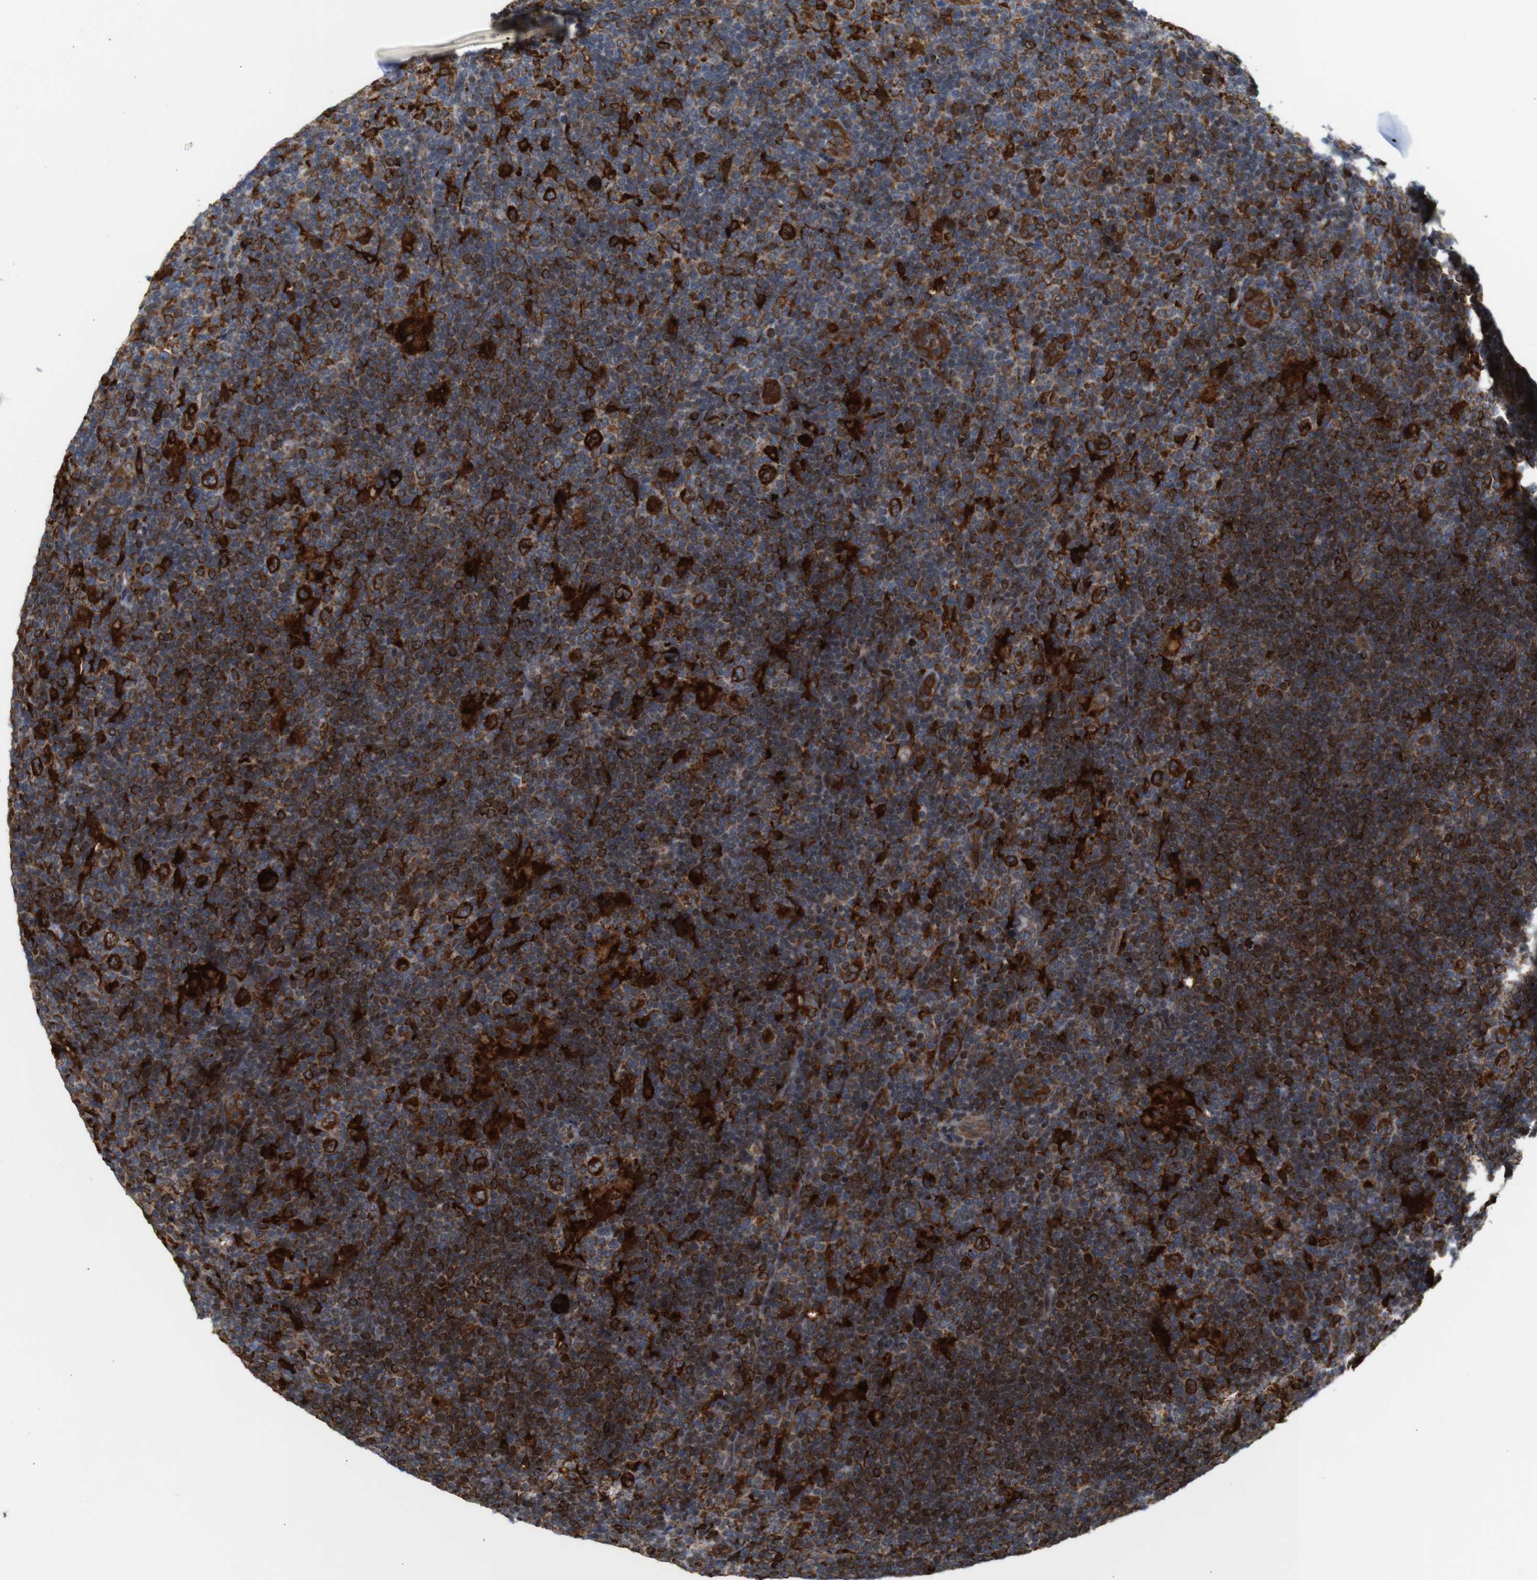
{"staining": {"intensity": "strong", "quantity": ">75%", "location": "cytoplasmic/membranous"}, "tissue": "lymphoma", "cell_type": "Tumor cells", "image_type": "cancer", "snomed": [{"axis": "morphology", "description": "Hodgkin's disease, NOS"}, {"axis": "topography", "description": "Lymph node"}], "caption": "Hodgkin's disease tissue exhibits strong cytoplasmic/membranous staining in approximately >75% of tumor cells, visualized by immunohistochemistry.", "gene": "PTPN1", "patient": {"sex": "female", "age": 57}}